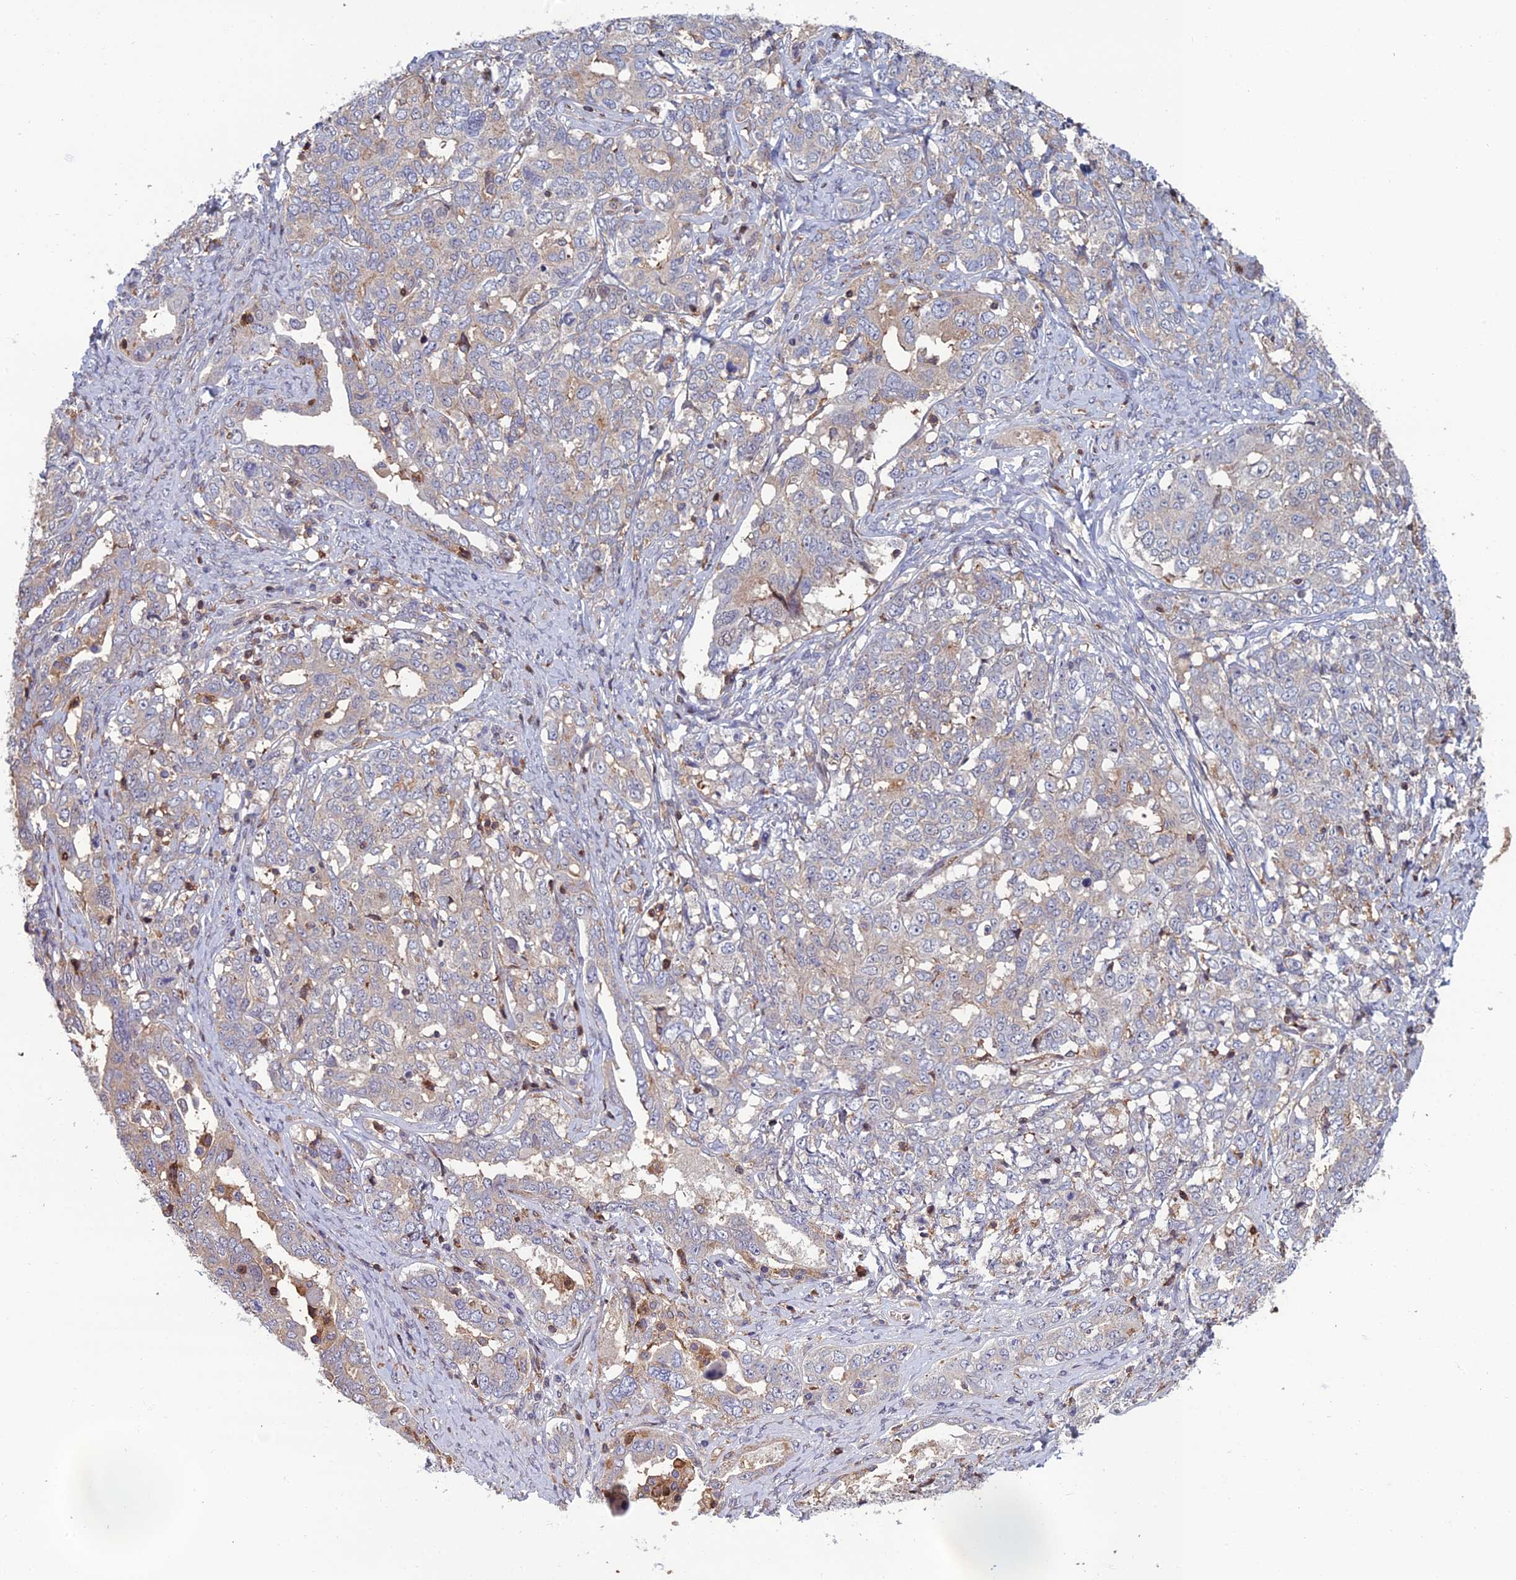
{"staining": {"intensity": "negative", "quantity": "none", "location": "none"}, "tissue": "ovarian cancer", "cell_type": "Tumor cells", "image_type": "cancer", "snomed": [{"axis": "morphology", "description": "Carcinoma, endometroid"}, {"axis": "topography", "description": "Ovary"}], "caption": "An immunohistochemistry photomicrograph of ovarian cancer (endometroid carcinoma) is shown. There is no staining in tumor cells of ovarian cancer (endometroid carcinoma). (DAB IHC with hematoxylin counter stain).", "gene": "C15orf62", "patient": {"sex": "female", "age": 62}}